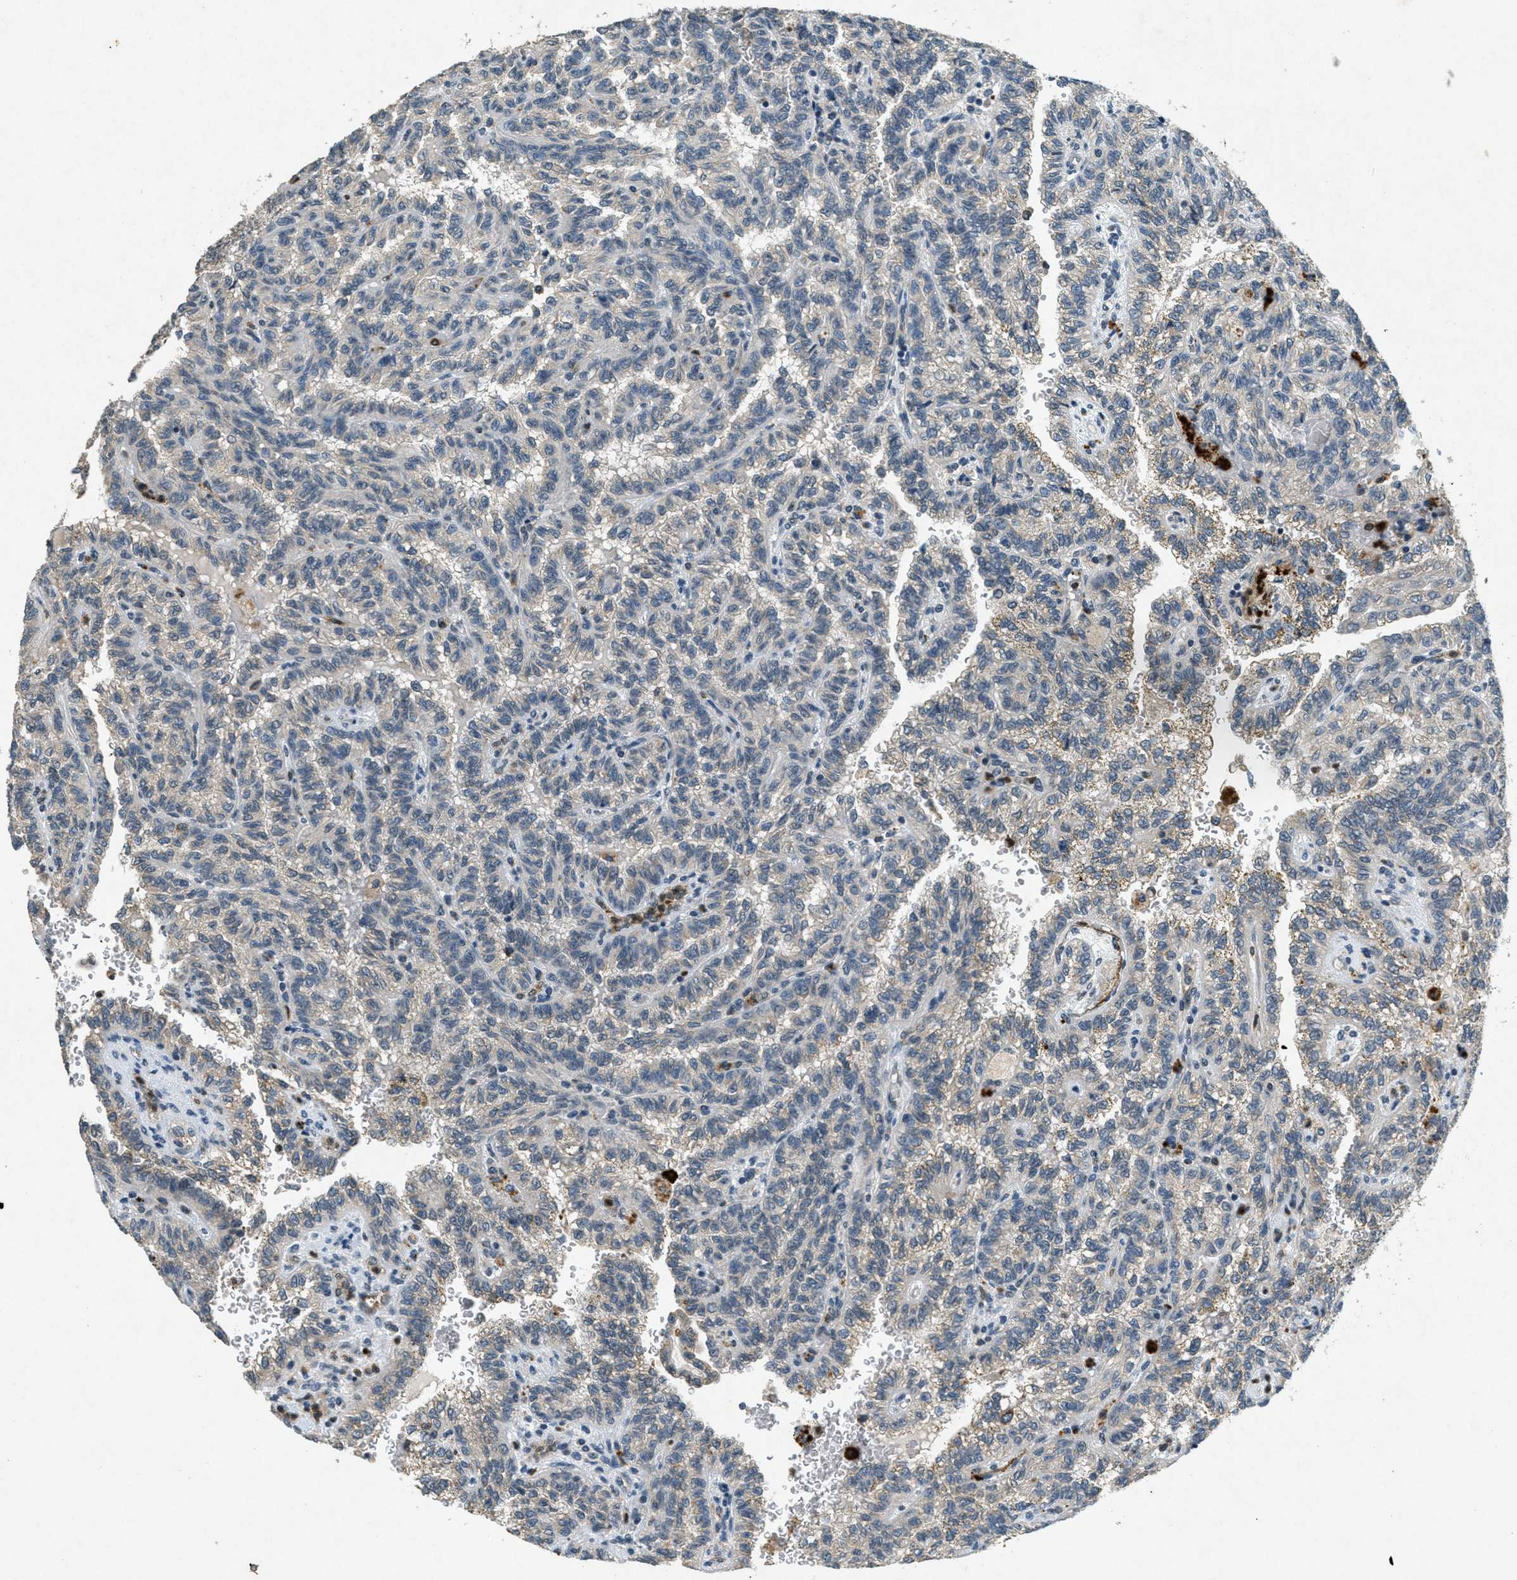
{"staining": {"intensity": "weak", "quantity": "<25%", "location": "cytoplasmic/membranous"}, "tissue": "renal cancer", "cell_type": "Tumor cells", "image_type": "cancer", "snomed": [{"axis": "morphology", "description": "Inflammation, NOS"}, {"axis": "morphology", "description": "Adenocarcinoma, NOS"}, {"axis": "topography", "description": "Kidney"}], "caption": "Immunohistochemistry image of renal adenocarcinoma stained for a protein (brown), which reveals no positivity in tumor cells.", "gene": "RAB3D", "patient": {"sex": "male", "age": 68}}